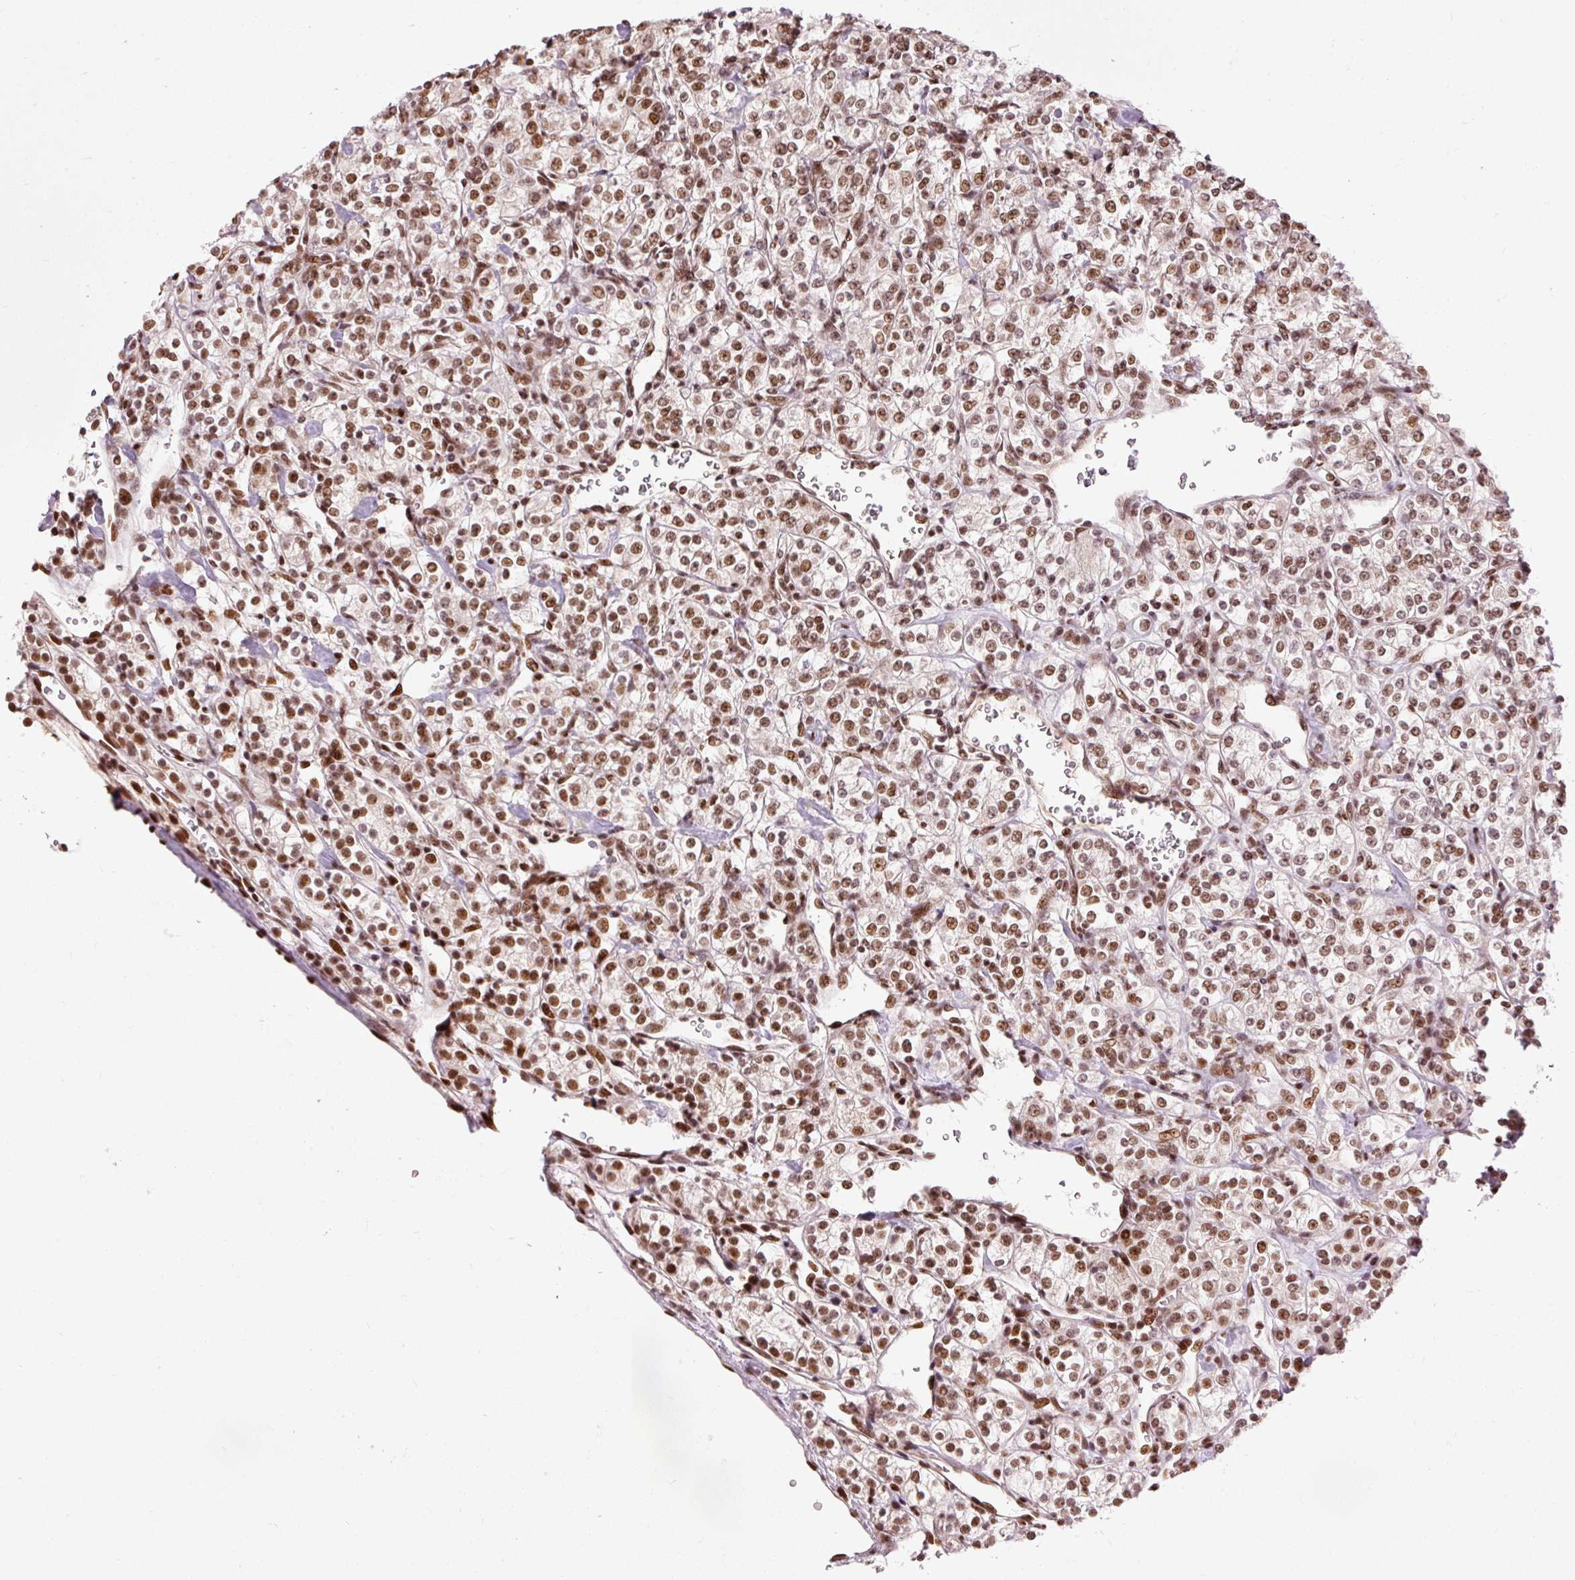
{"staining": {"intensity": "strong", "quantity": ">75%", "location": "nuclear"}, "tissue": "renal cancer", "cell_type": "Tumor cells", "image_type": "cancer", "snomed": [{"axis": "morphology", "description": "Adenocarcinoma, NOS"}, {"axis": "topography", "description": "Kidney"}], "caption": "IHC photomicrograph of neoplastic tissue: renal adenocarcinoma stained using immunohistochemistry exhibits high levels of strong protein expression localized specifically in the nuclear of tumor cells, appearing as a nuclear brown color.", "gene": "ZBTB44", "patient": {"sex": "male", "age": 77}}